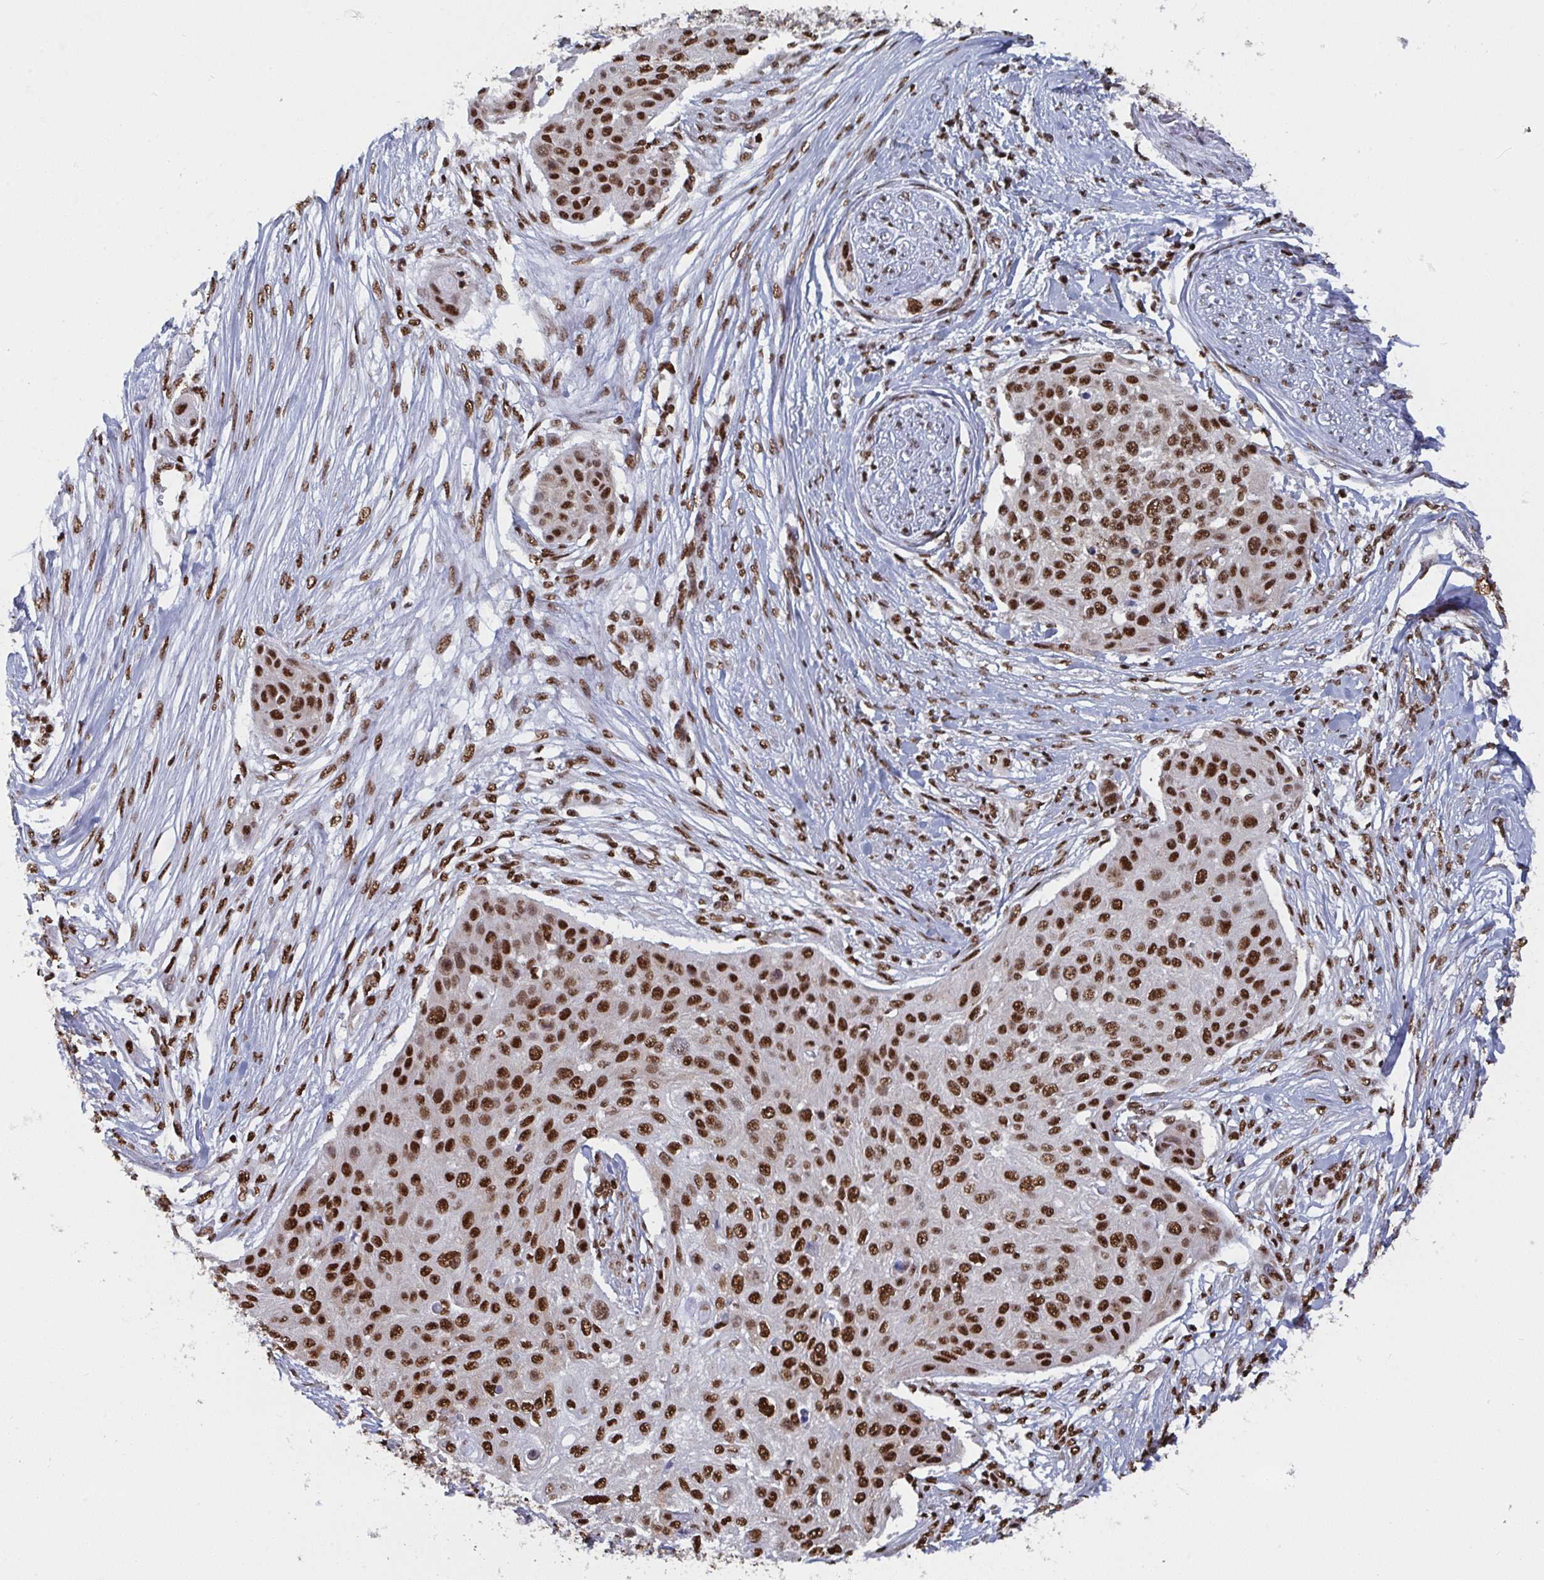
{"staining": {"intensity": "strong", "quantity": ">75%", "location": "nuclear"}, "tissue": "skin cancer", "cell_type": "Tumor cells", "image_type": "cancer", "snomed": [{"axis": "morphology", "description": "Squamous cell carcinoma, NOS"}, {"axis": "topography", "description": "Skin"}], "caption": "DAB (3,3'-diaminobenzidine) immunohistochemical staining of human skin cancer reveals strong nuclear protein staining in about >75% of tumor cells.", "gene": "GAR1", "patient": {"sex": "female", "age": 87}}